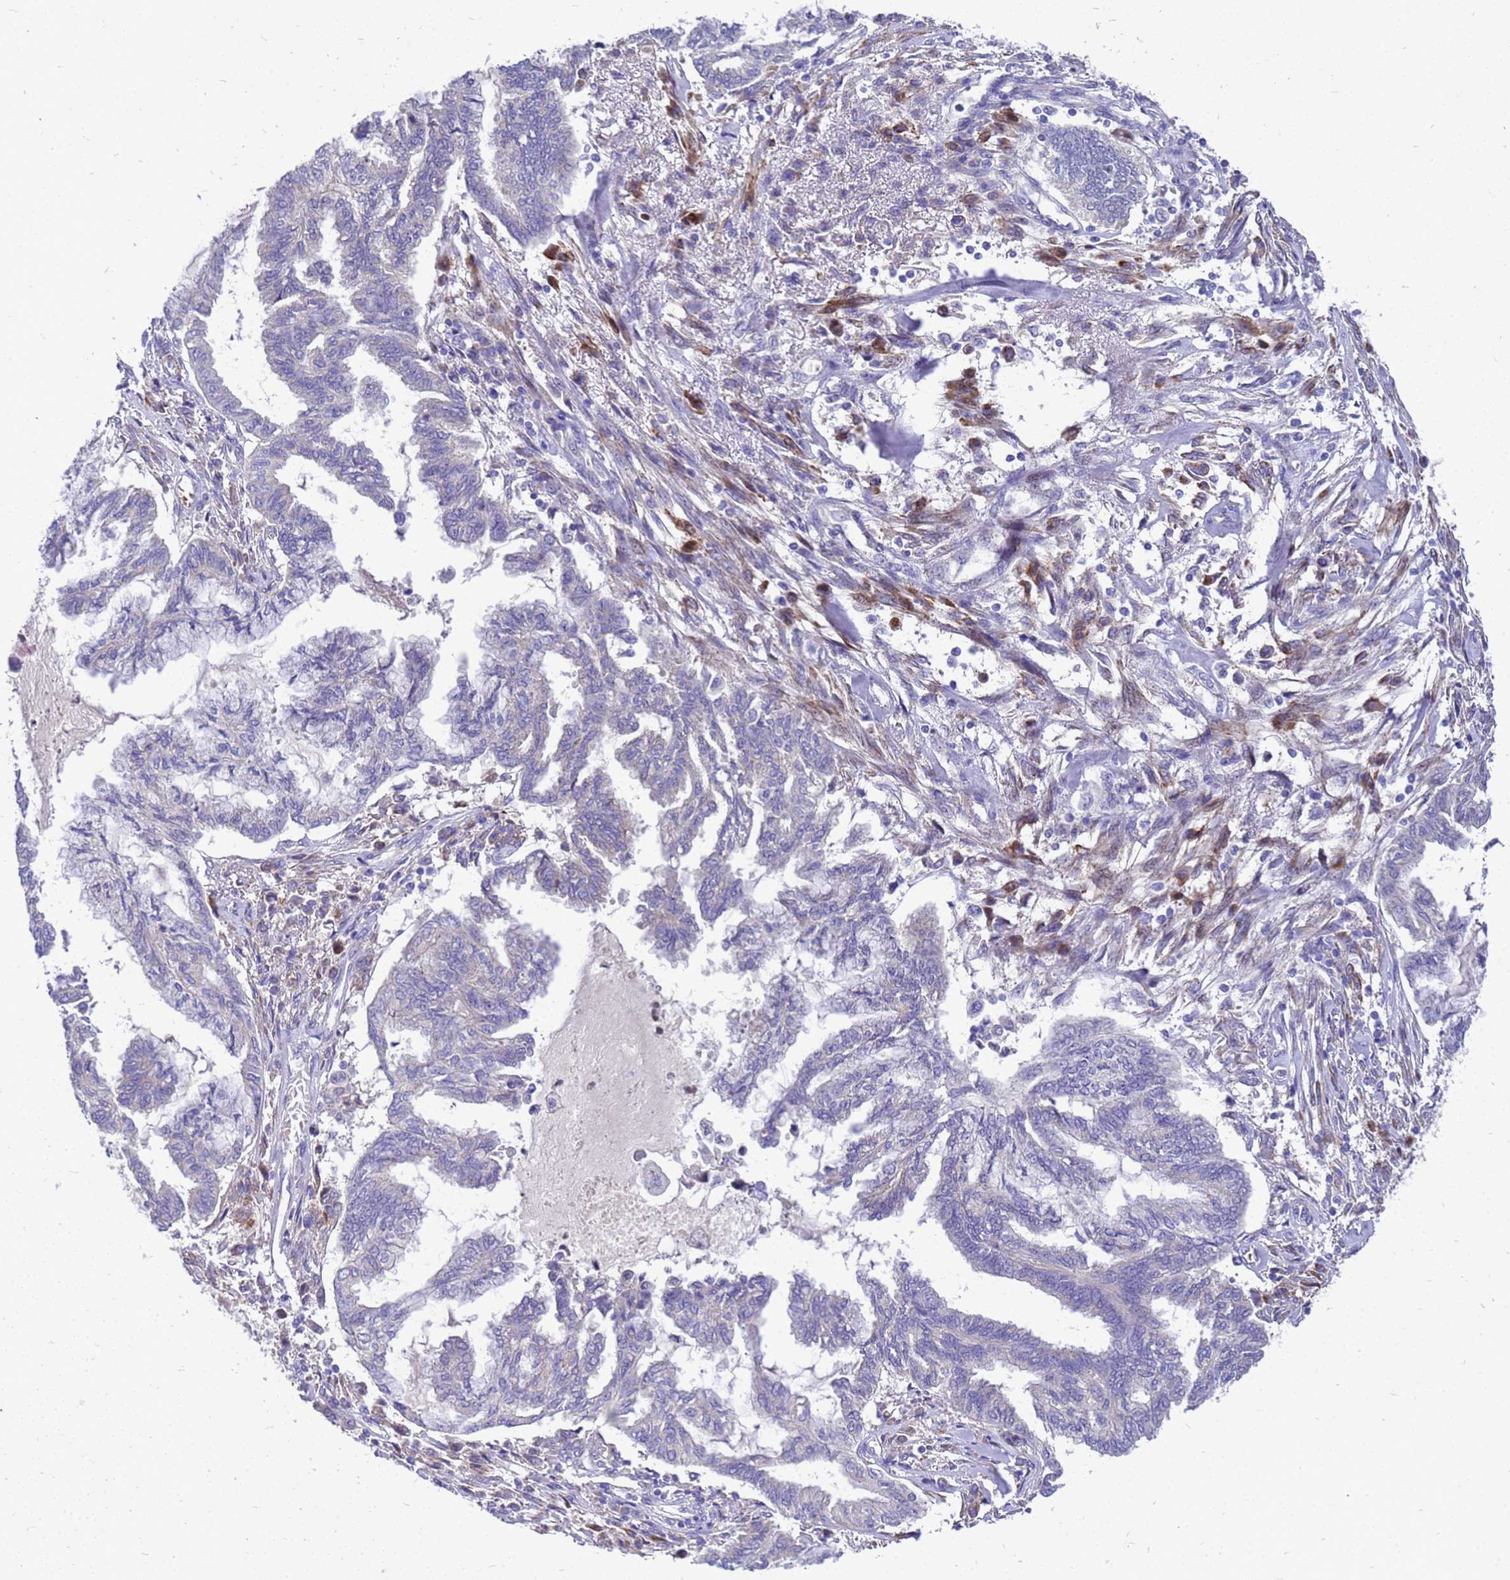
{"staining": {"intensity": "negative", "quantity": "none", "location": "none"}, "tissue": "endometrial cancer", "cell_type": "Tumor cells", "image_type": "cancer", "snomed": [{"axis": "morphology", "description": "Adenocarcinoma, NOS"}, {"axis": "topography", "description": "Endometrium"}], "caption": "Human endometrial adenocarcinoma stained for a protein using immunohistochemistry (IHC) shows no expression in tumor cells.", "gene": "POP7", "patient": {"sex": "female", "age": 86}}